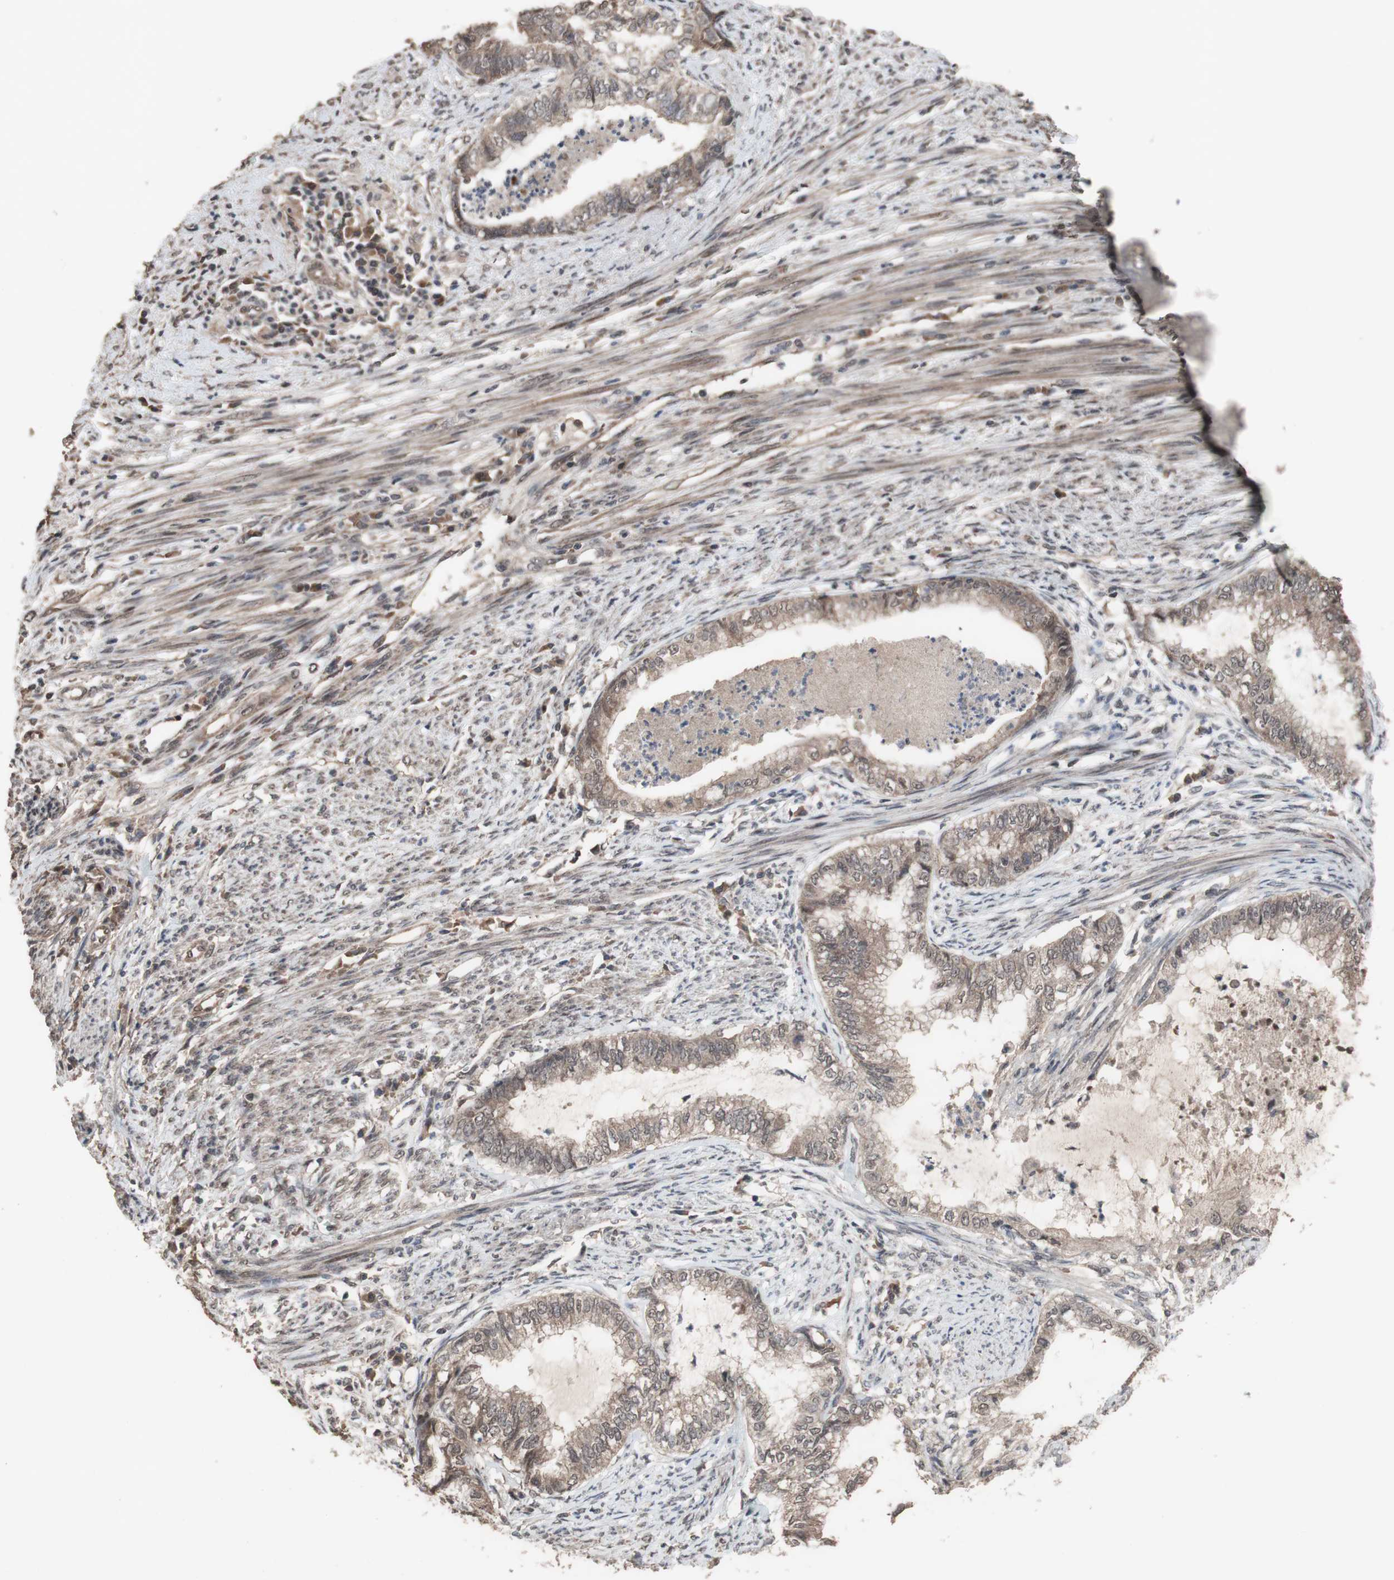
{"staining": {"intensity": "moderate", "quantity": ">75%", "location": "cytoplasmic/membranous"}, "tissue": "endometrial cancer", "cell_type": "Tumor cells", "image_type": "cancer", "snomed": [{"axis": "morphology", "description": "Adenocarcinoma, NOS"}, {"axis": "topography", "description": "Endometrium"}], "caption": "Tumor cells show medium levels of moderate cytoplasmic/membranous expression in approximately >75% of cells in endometrial adenocarcinoma.", "gene": "KANSL1", "patient": {"sex": "female", "age": 79}}